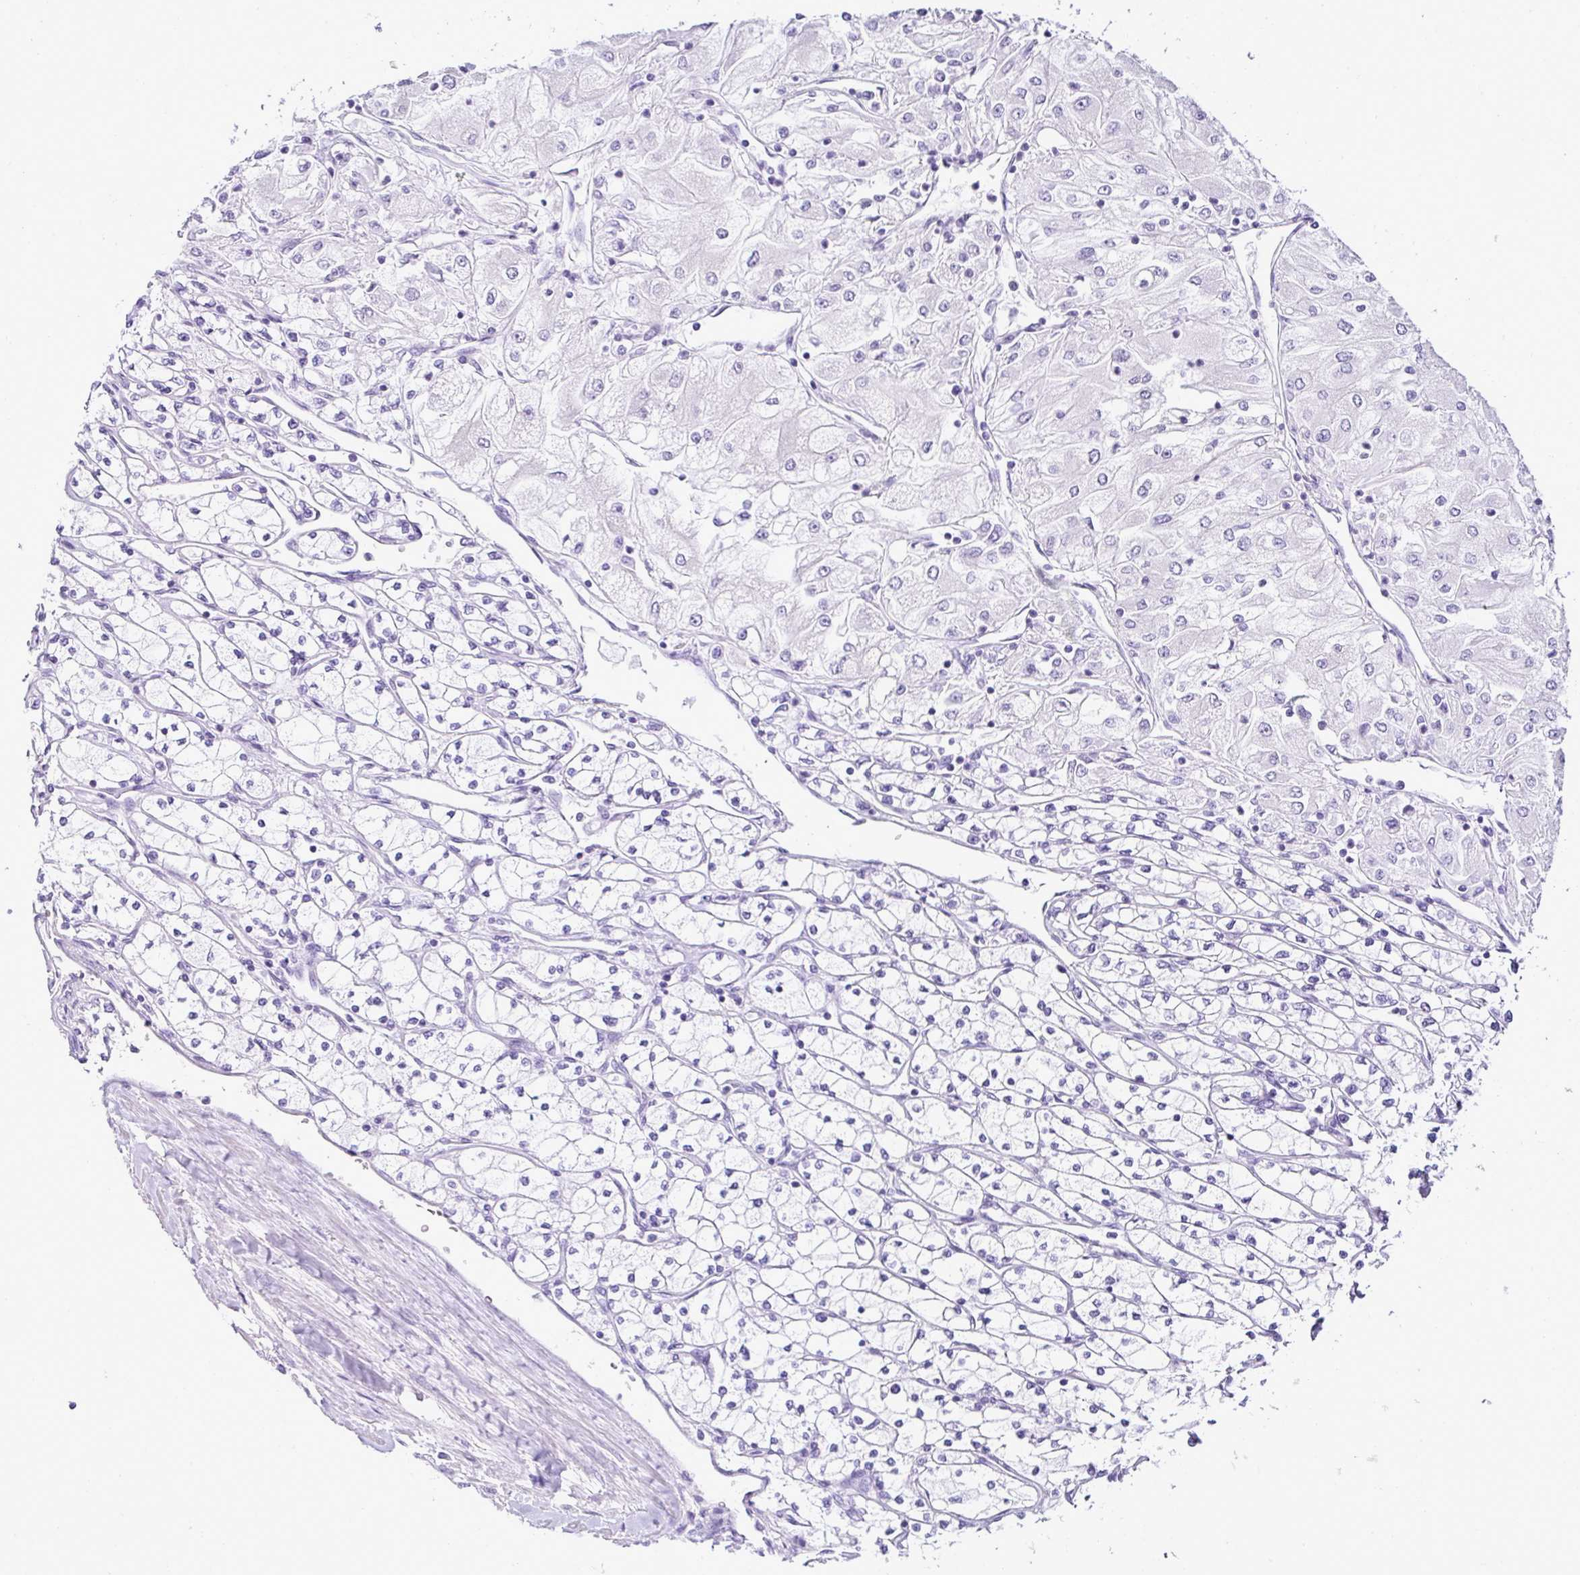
{"staining": {"intensity": "negative", "quantity": "none", "location": "none"}, "tissue": "renal cancer", "cell_type": "Tumor cells", "image_type": "cancer", "snomed": [{"axis": "morphology", "description": "Adenocarcinoma, NOS"}, {"axis": "topography", "description": "Kidney"}], "caption": "DAB immunohistochemical staining of human renal cancer shows no significant staining in tumor cells.", "gene": "SERPINB3", "patient": {"sex": "male", "age": 80}}